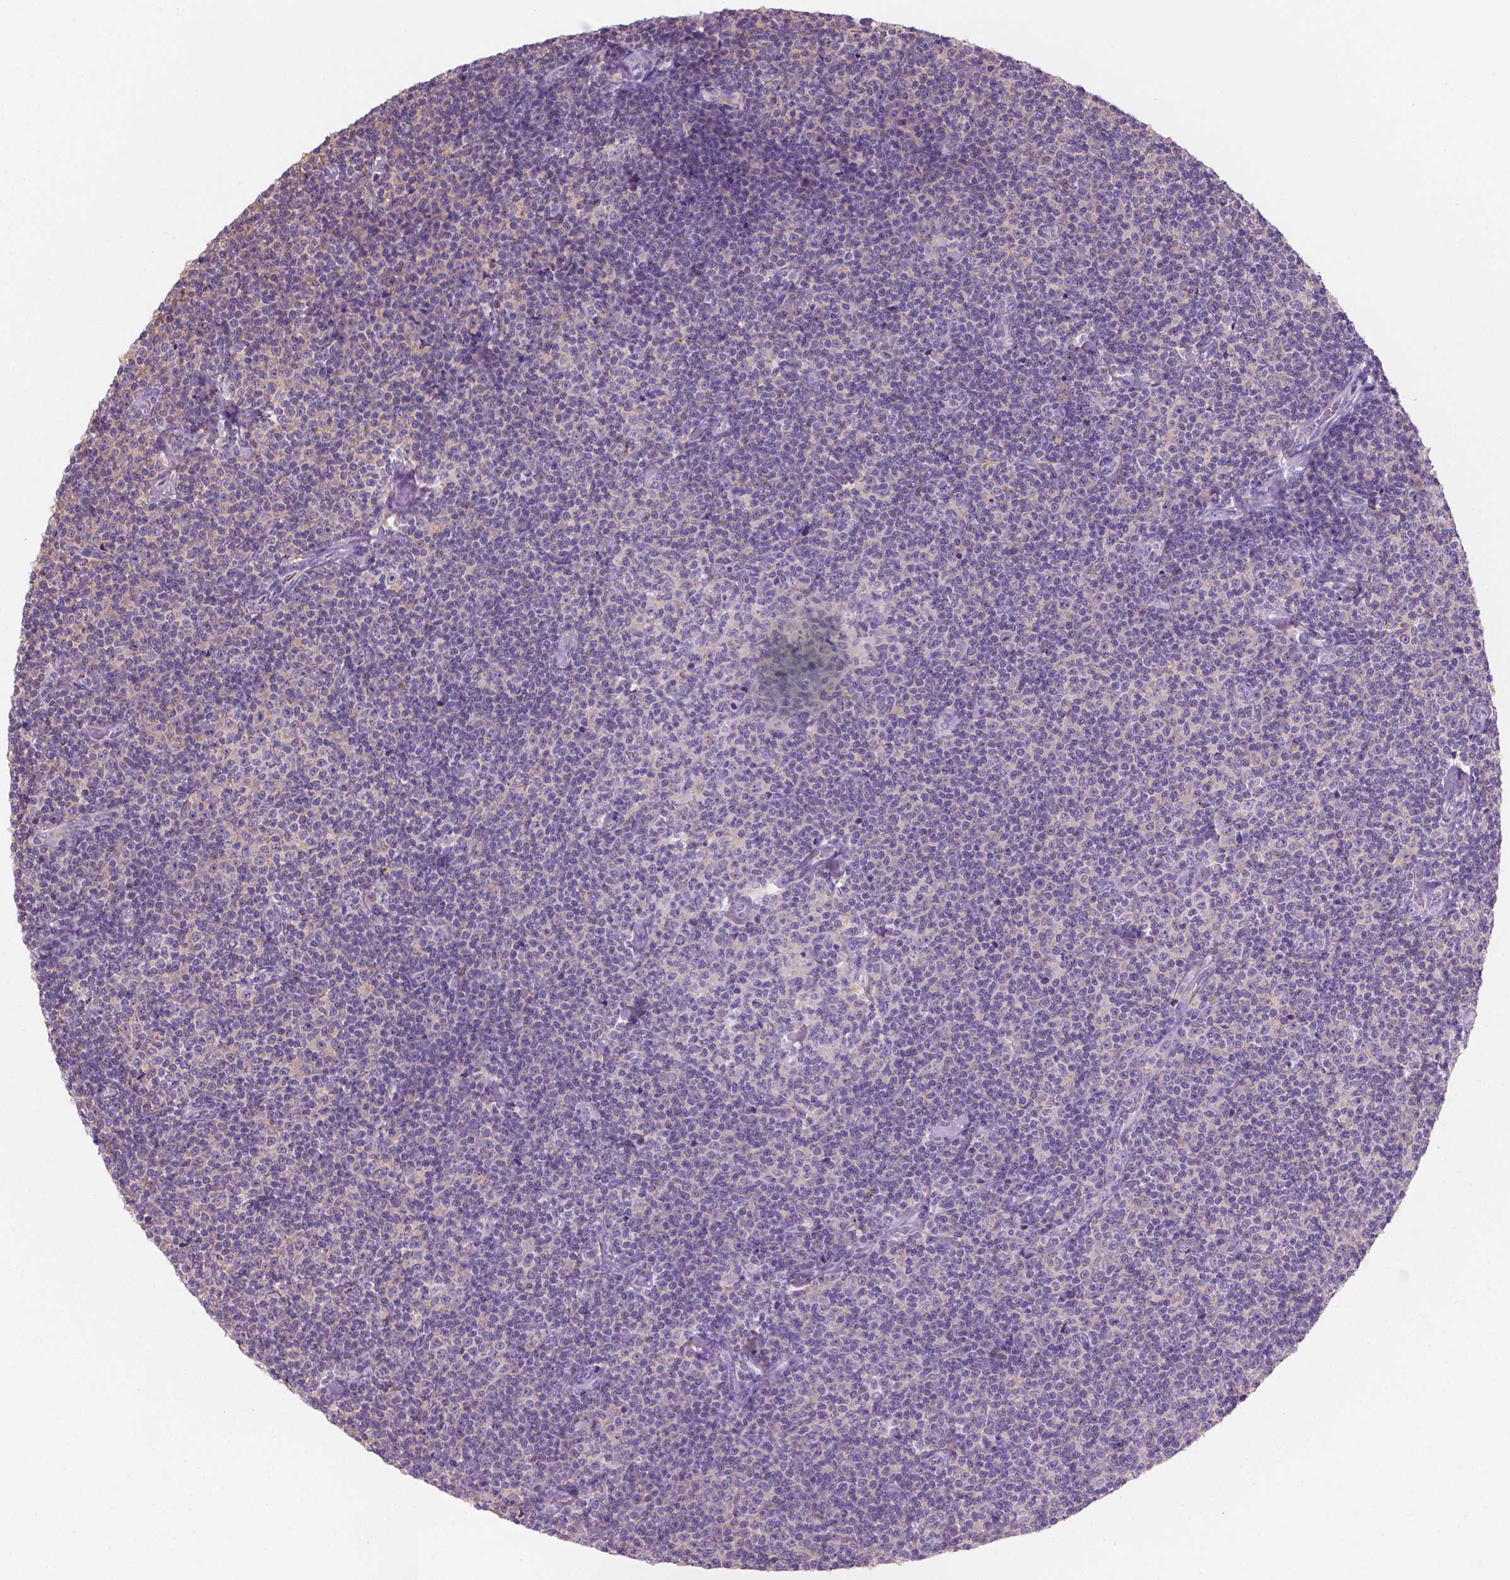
{"staining": {"intensity": "negative", "quantity": "none", "location": "none"}, "tissue": "lymphoma", "cell_type": "Tumor cells", "image_type": "cancer", "snomed": [{"axis": "morphology", "description": "Malignant lymphoma, non-Hodgkin's type, Low grade"}, {"axis": "topography", "description": "Lymph node"}], "caption": "High power microscopy image of an immunohistochemistry (IHC) histopathology image of low-grade malignant lymphoma, non-Hodgkin's type, revealing no significant staining in tumor cells. (Stains: DAB immunohistochemistry with hematoxylin counter stain, Microscopy: brightfield microscopy at high magnification).", "gene": "SBSN", "patient": {"sex": "male", "age": 81}}